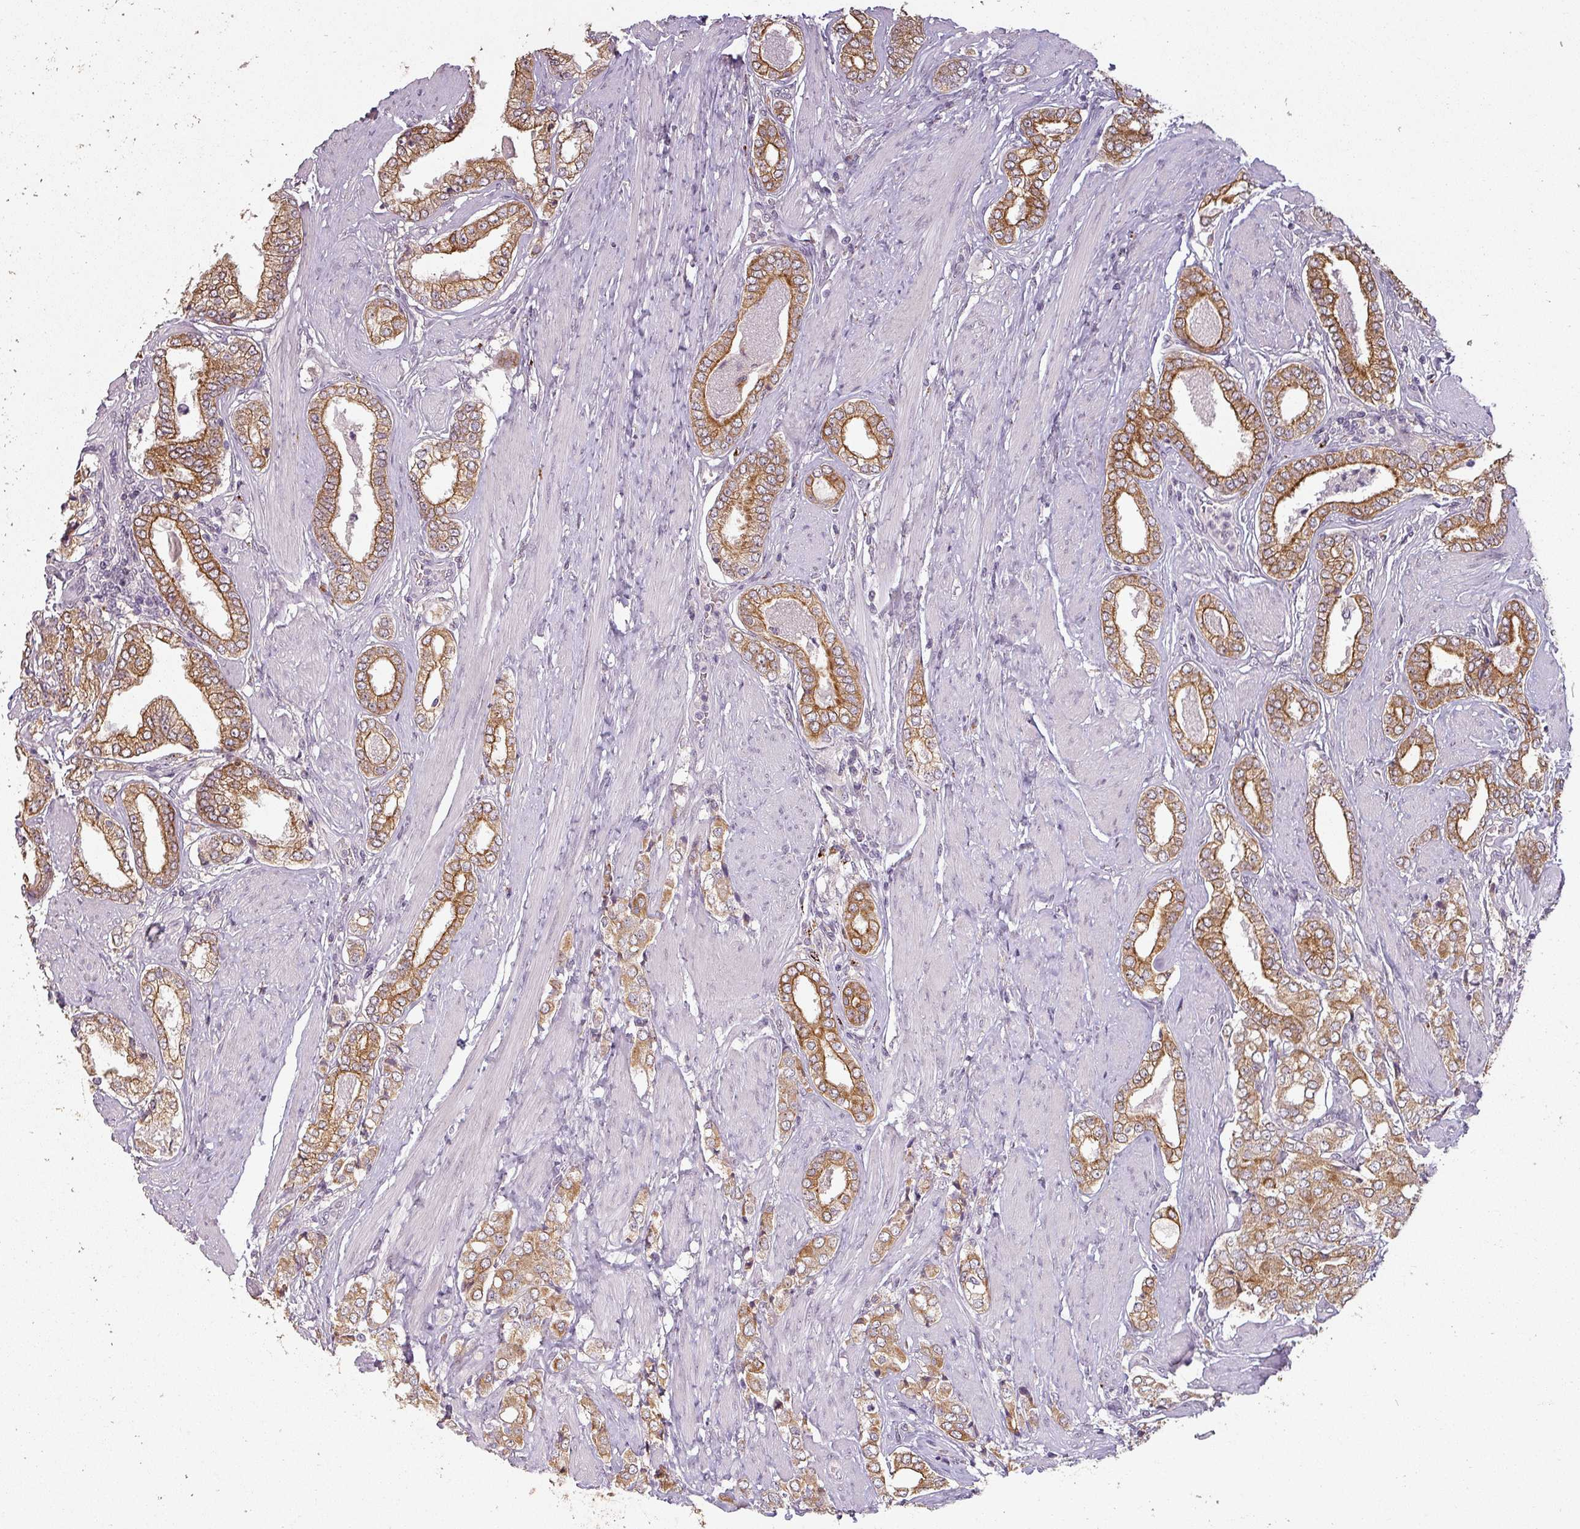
{"staining": {"intensity": "moderate", "quantity": ">75%", "location": "cytoplasmic/membranous"}, "tissue": "prostate cancer", "cell_type": "Tumor cells", "image_type": "cancer", "snomed": [{"axis": "morphology", "description": "Adenocarcinoma, High grade"}, {"axis": "topography", "description": "Prostate"}], "caption": "Prostate cancer tissue shows moderate cytoplasmic/membranous positivity in about >75% of tumor cells, visualized by immunohistochemistry.", "gene": "LYPLA1", "patient": {"sex": "male", "age": 71}}